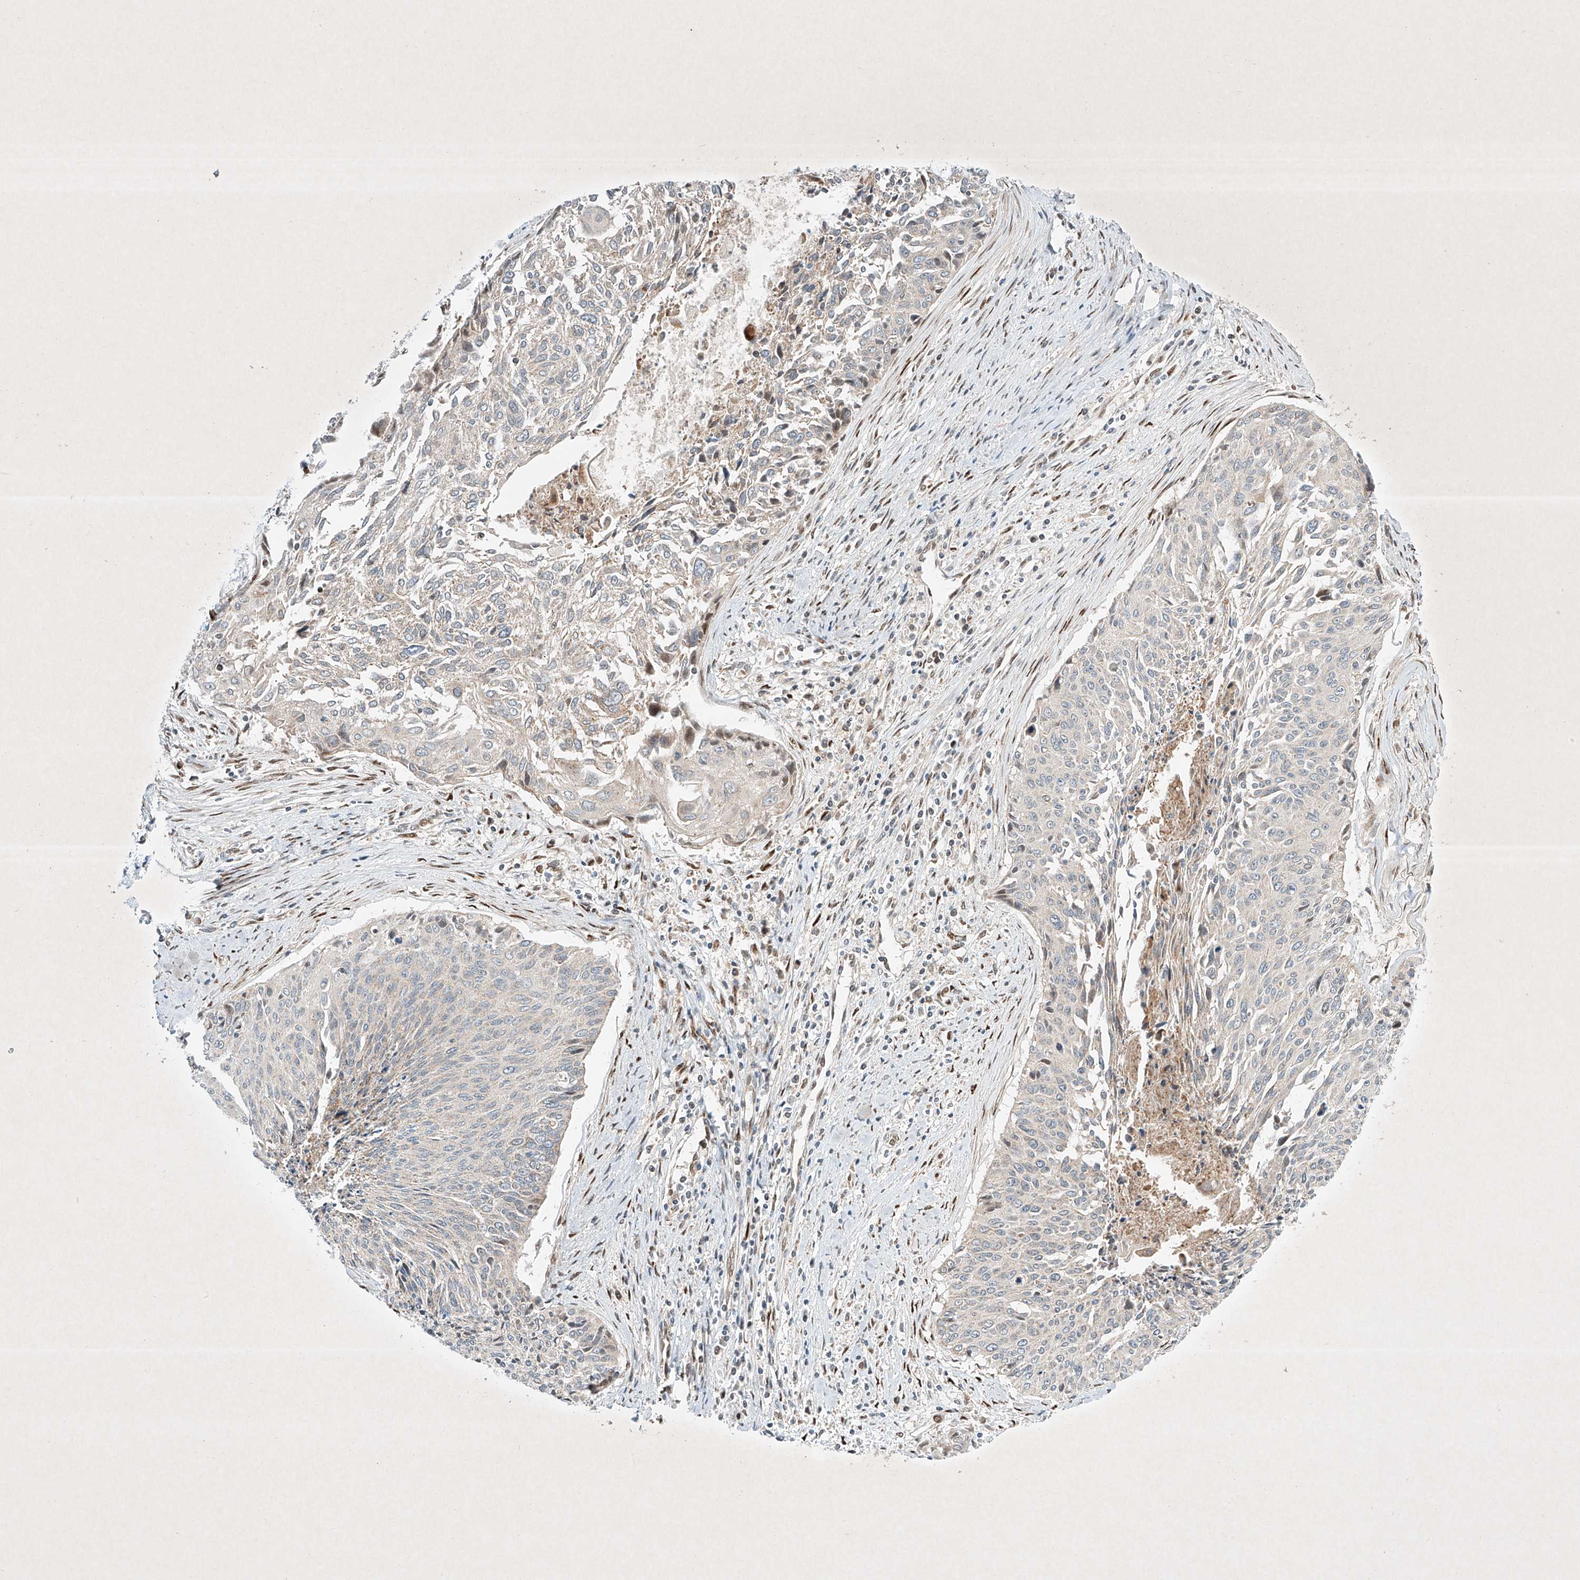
{"staining": {"intensity": "negative", "quantity": "none", "location": "none"}, "tissue": "cervical cancer", "cell_type": "Tumor cells", "image_type": "cancer", "snomed": [{"axis": "morphology", "description": "Squamous cell carcinoma, NOS"}, {"axis": "topography", "description": "Cervix"}], "caption": "Tumor cells are negative for brown protein staining in cervical cancer.", "gene": "EPG5", "patient": {"sex": "female", "age": 55}}